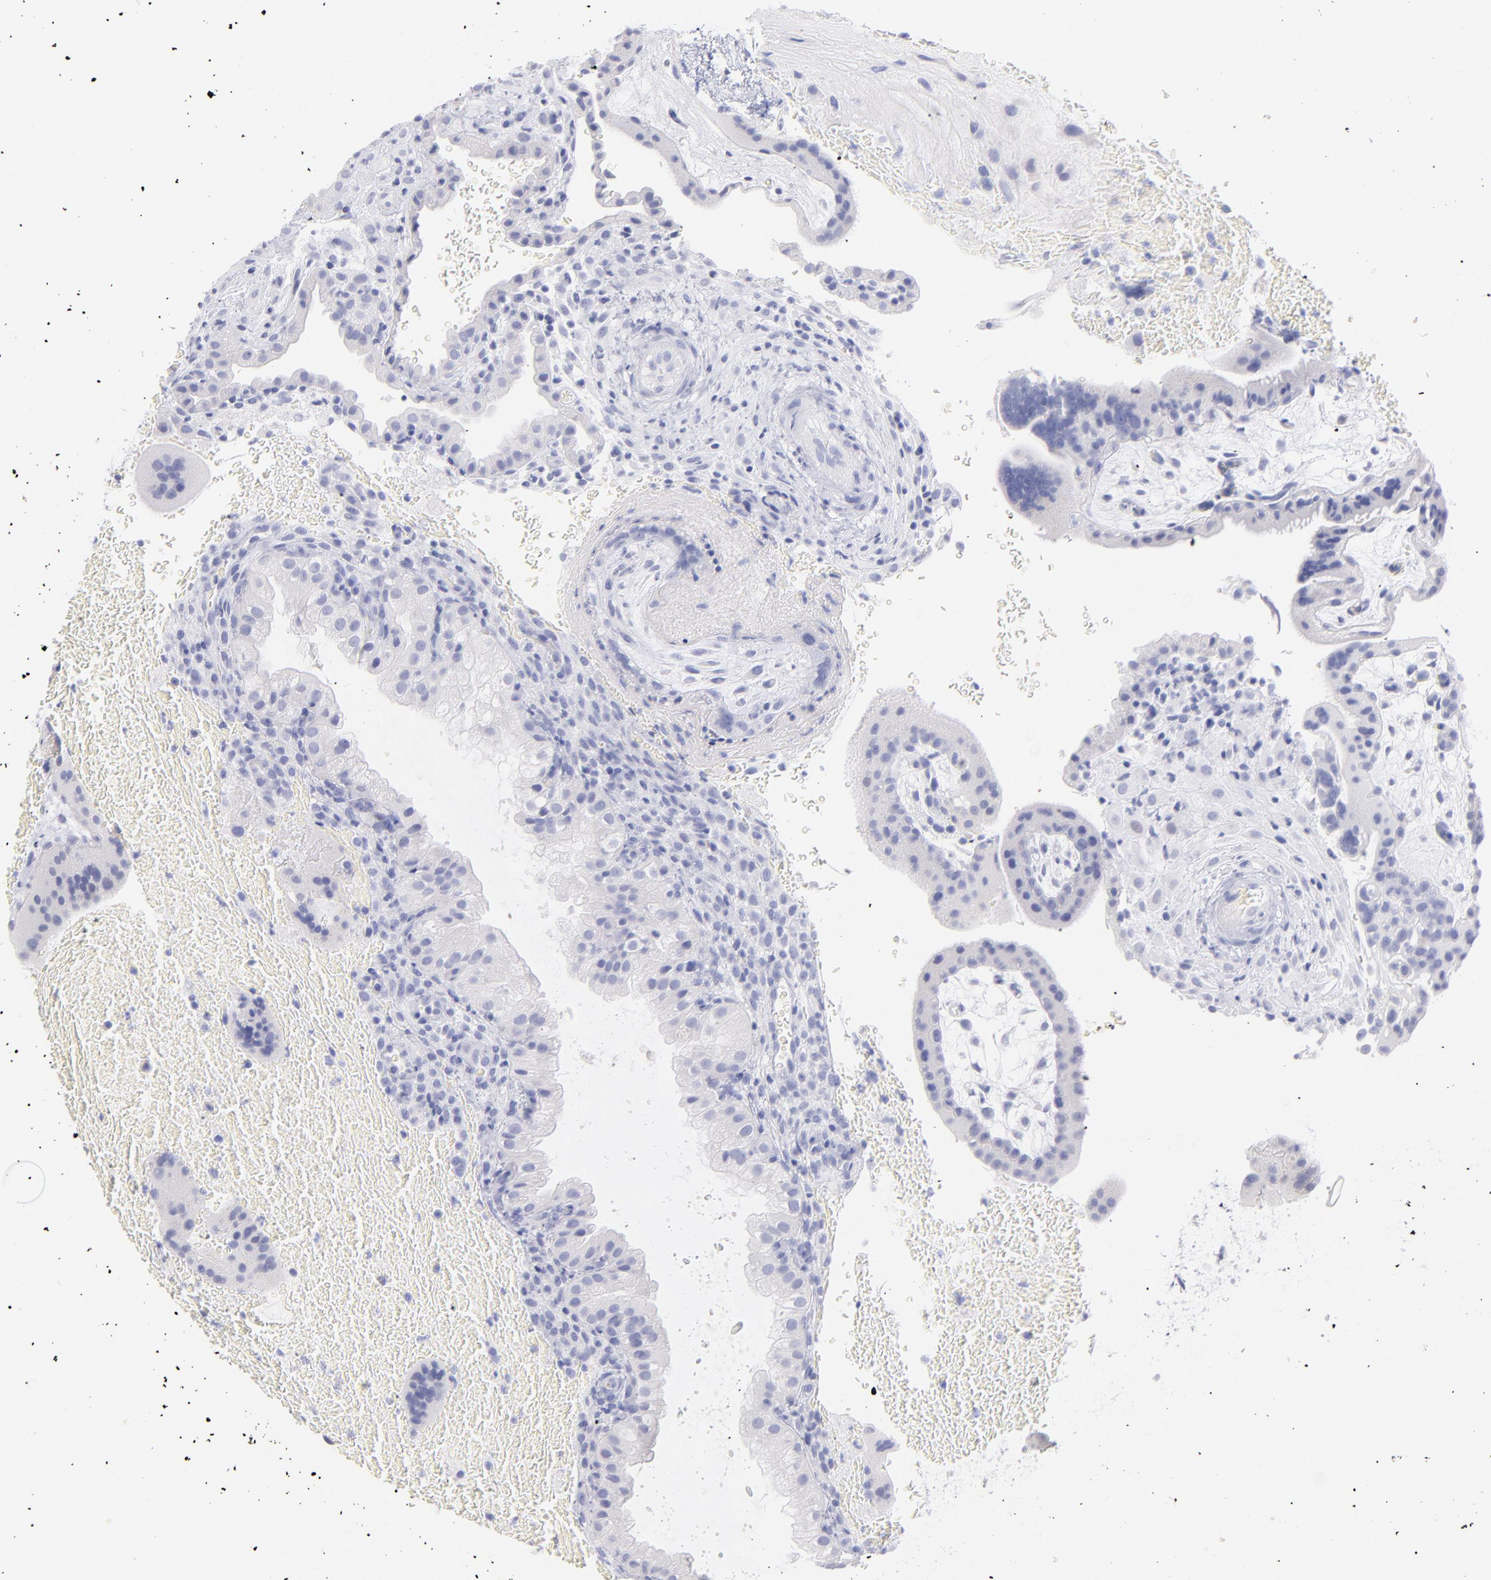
{"staining": {"intensity": "negative", "quantity": "none", "location": "none"}, "tissue": "placenta", "cell_type": "Decidual cells", "image_type": "normal", "snomed": [{"axis": "morphology", "description": "Normal tissue, NOS"}, {"axis": "topography", "description": "Placenta"}], "caption": "DAB (3,3'-diaminobenzidine) immunohistochemical staining of unremarkable human placenta demonstrates no significant expression in decidual cells.", "gene": "SCGN", "patient": {"sex": "female", "age": 19}}